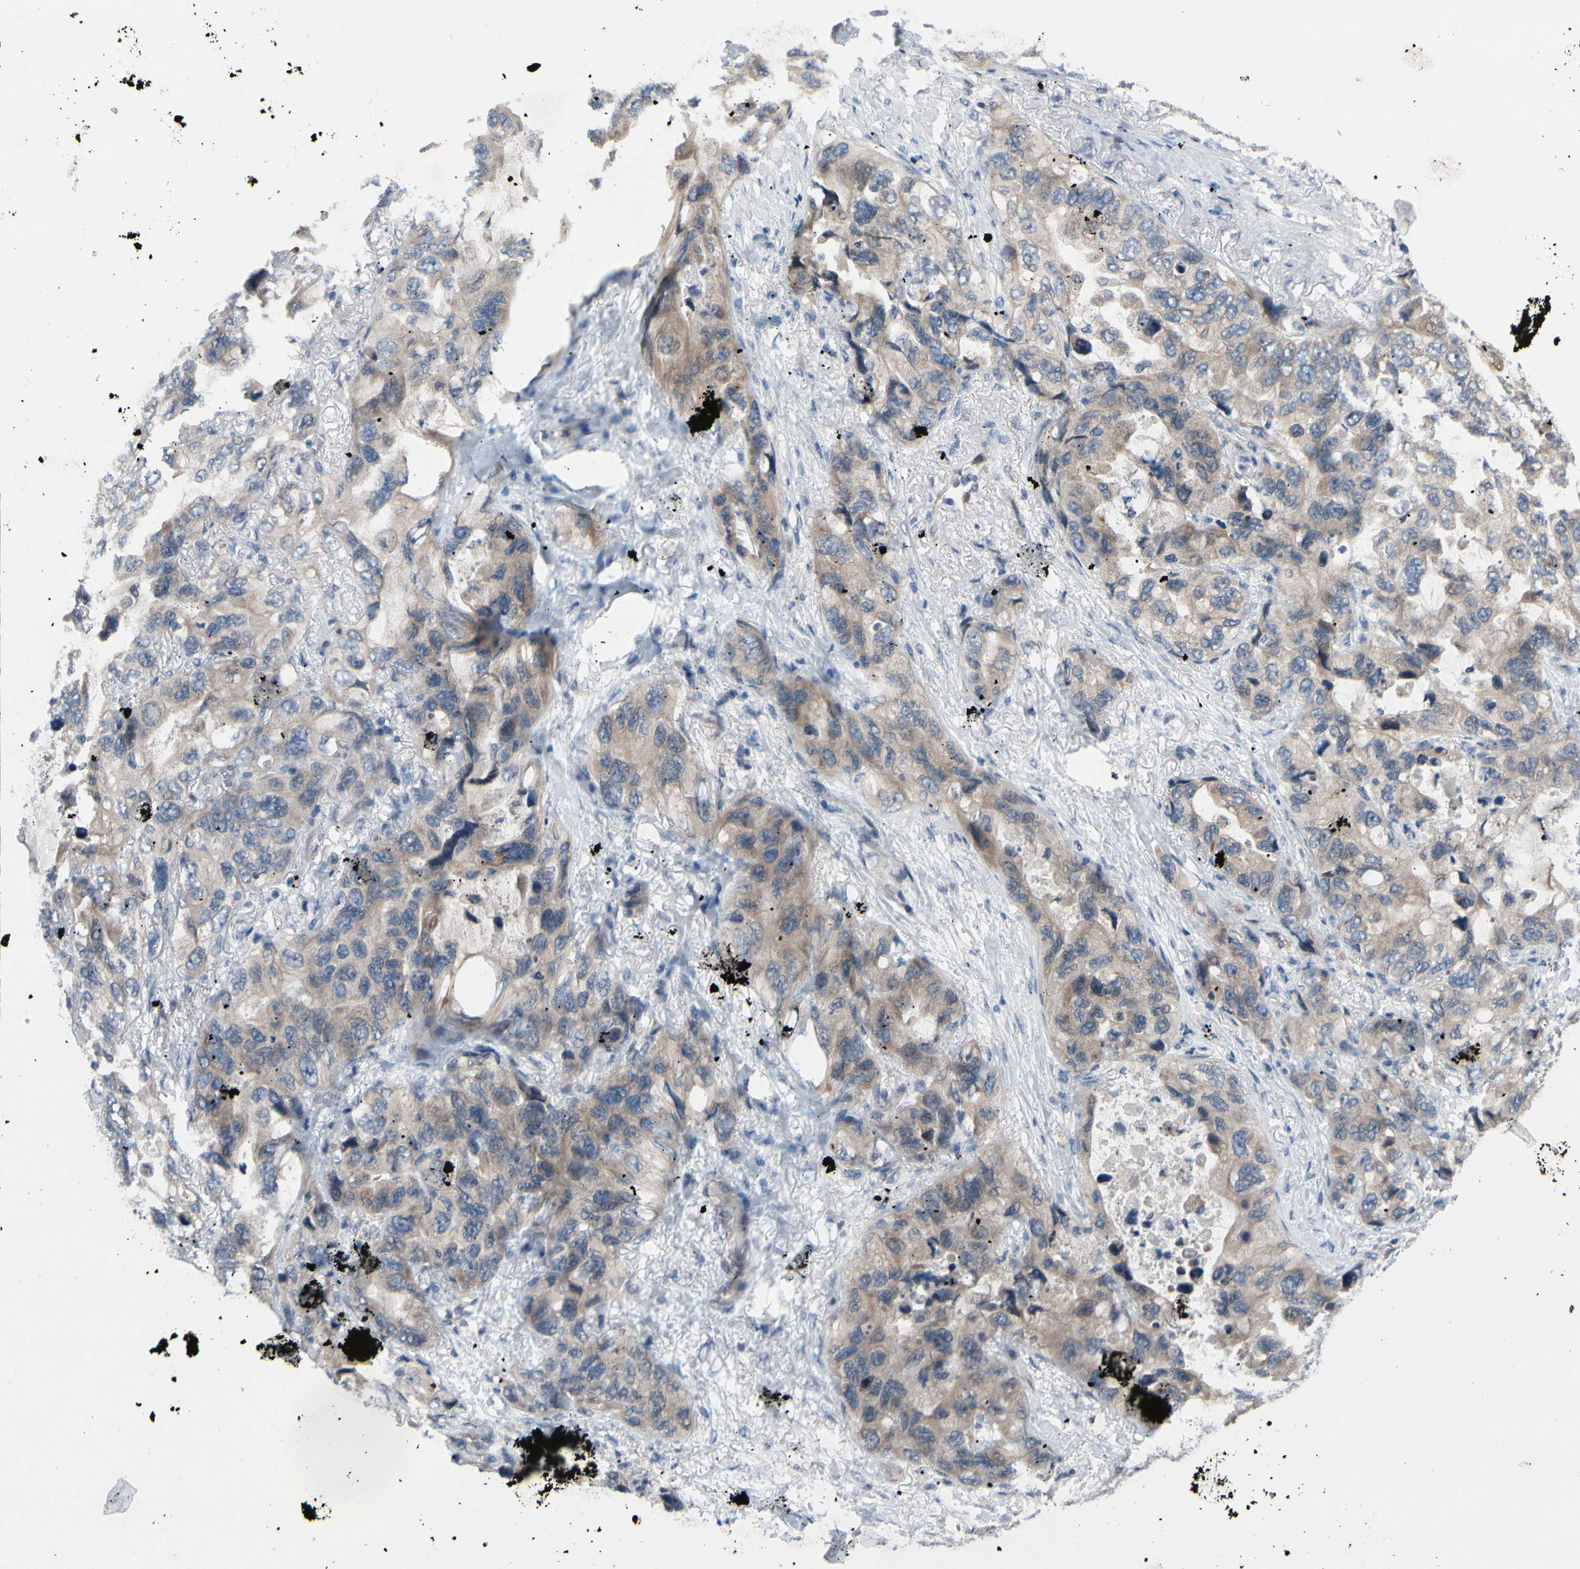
{"staining": {"intensity": "weak", "quantity": "25%-75%", "location": "cytoplasmic/membranous"}, "tissue": "lung cancer", "cell_type": "Tumor cells", "image_type": "cancer", "snomed": [{"axis": "morphology", "description": "Squamous cell carcinoma, NOS"}, {"axis": "topography", "description": "Lung"}], "caption": "About 25%-75% of tumor cells in squamous cell carcinoma (lung) demonstrate weak cytoplasmic/membranous protein staining as visualized by brown immunohistochemical staining.", "gene": "PRXL2A", "patient": {"sex": "female", "age": 73}}